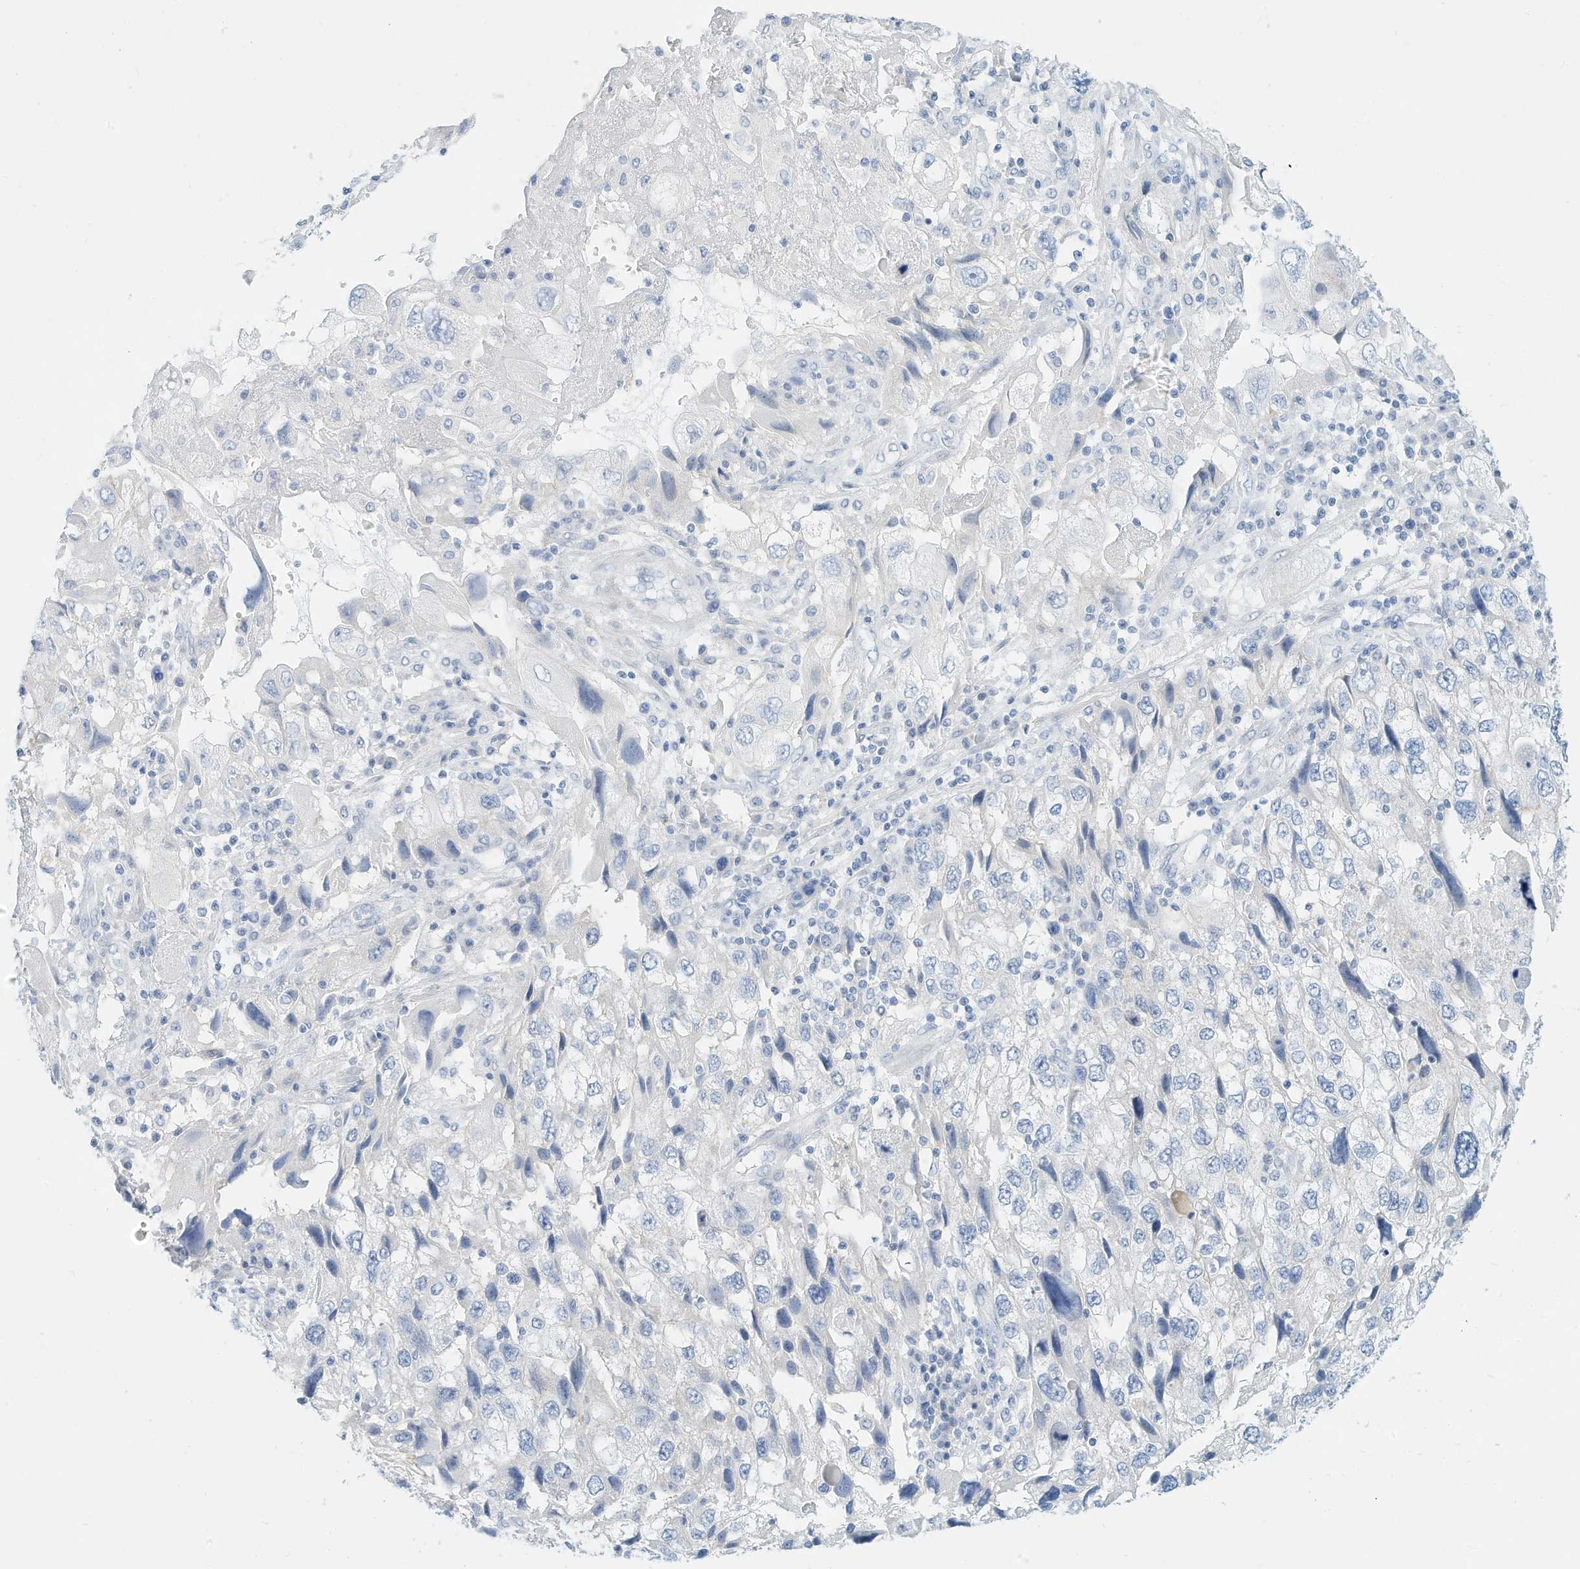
{"staining": {"intensity": "negative", "quantity": "none", "location": "none"}, "tissue": "endometrial cancer", "cell_type": "Tumor cells", "image_type": "cancer", "snomed": [{"axis": "morphology", "description": "Adenocarcinoma, NOS"}, {"axis": "topography", "description": "Endometrium"}], "caption": "A photomicrograph of adenocarcinoma (endometrial) stained for a protein exhibits no brown staining in tumor cells.", "gene": "SPOCD1", "patient": {"sex": "female", "age": 49}}